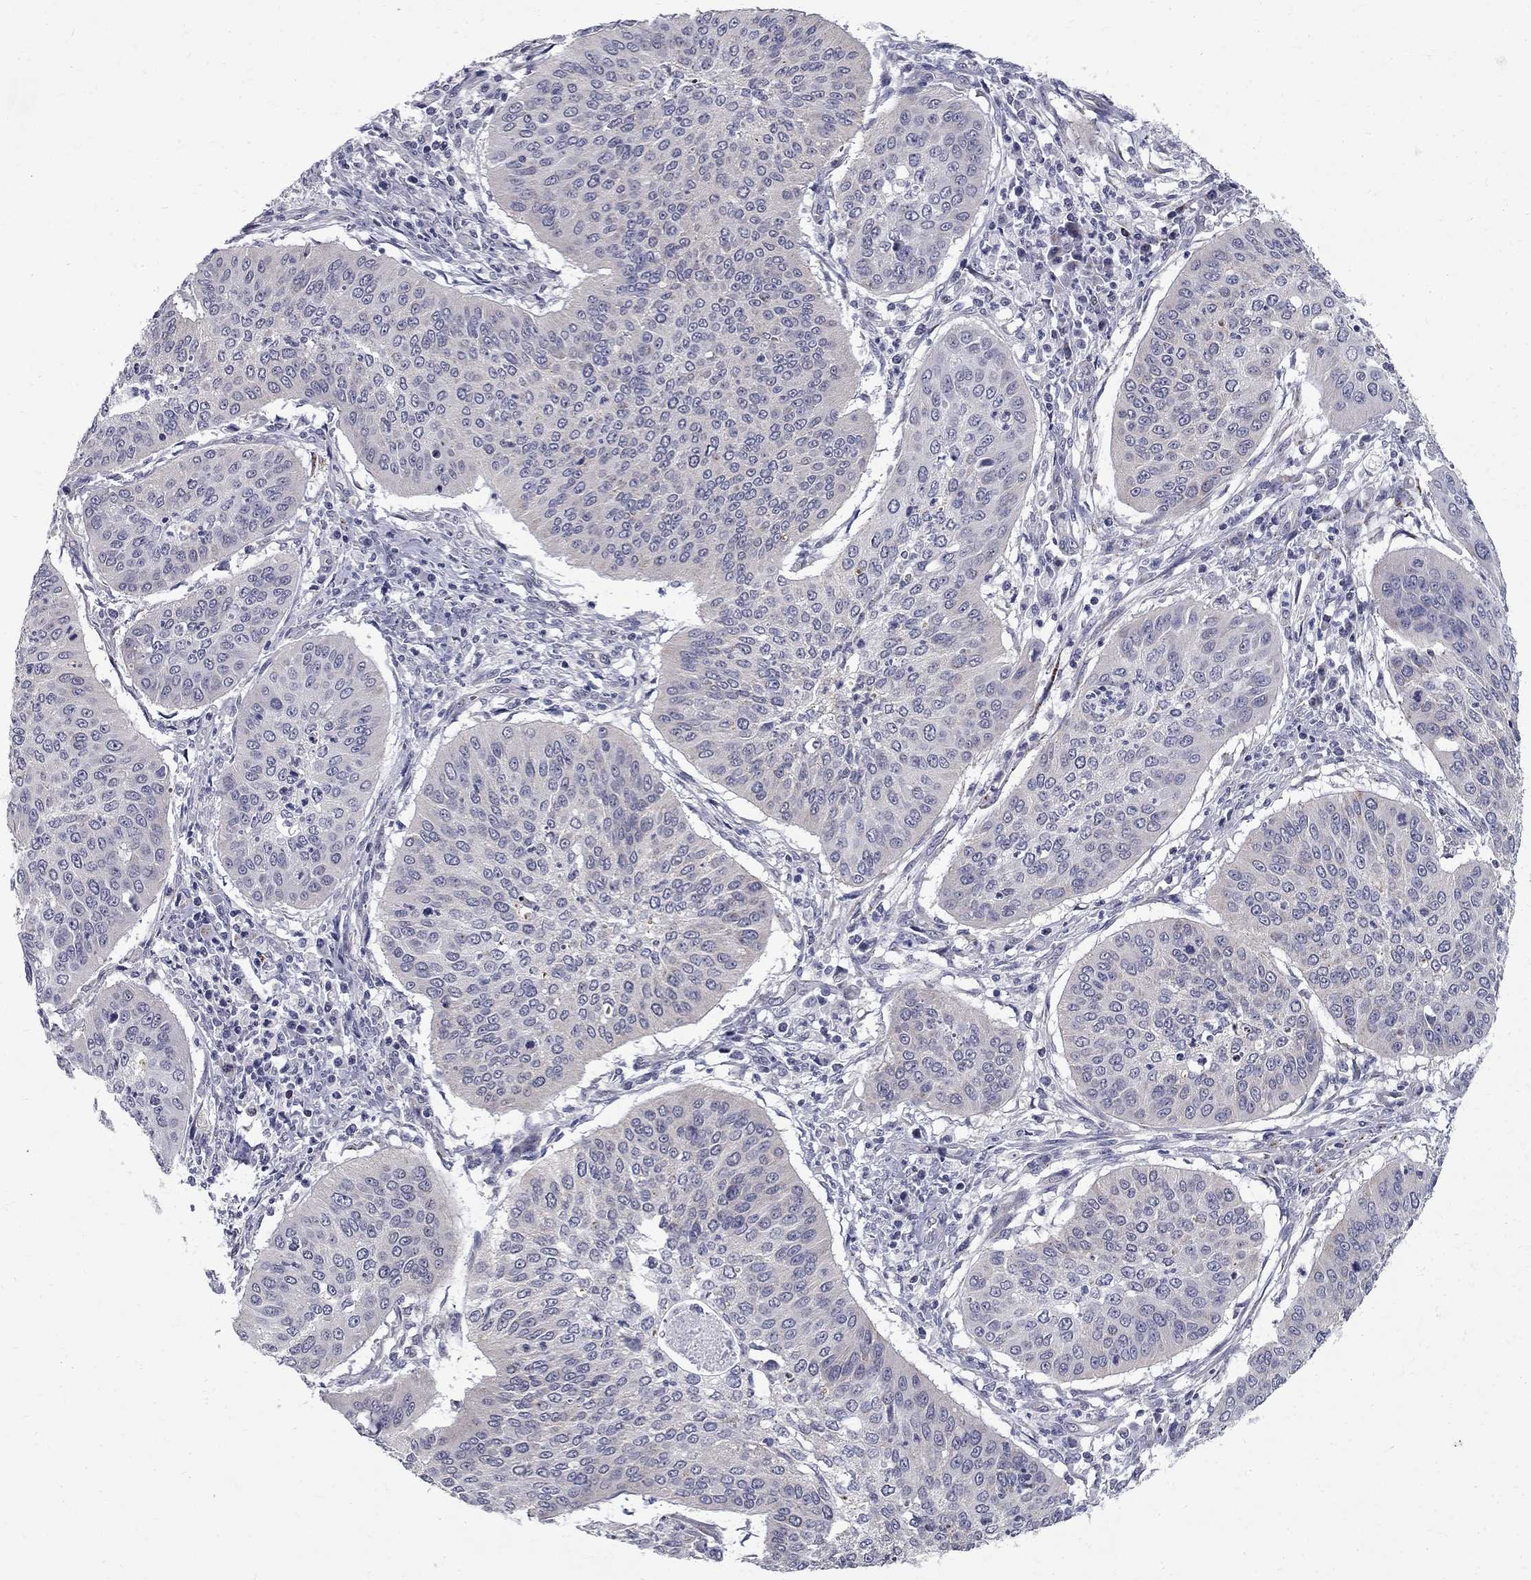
{"staining": {"intensity": "negative", "quantity": "none", "location": "none"}, "tissue": "cervical cancer", "cell_type": "Tumor cells", "image_type": "cancer", "snomed": [{"axis": "morphology", "description": "Normal tissue, NOS"}, {"axis": "morphology", "description": "Squamous cell carcinoma, NOS"}, {"axis": "topography", "description": "Cervix"}], "caption": "Immunohistochemistry of cervical cancer (squamous cell carcinoma) displays no staining in tumor cells.", "gene": "CLIC6", "patient": {"sex": "female", "age": 39}}